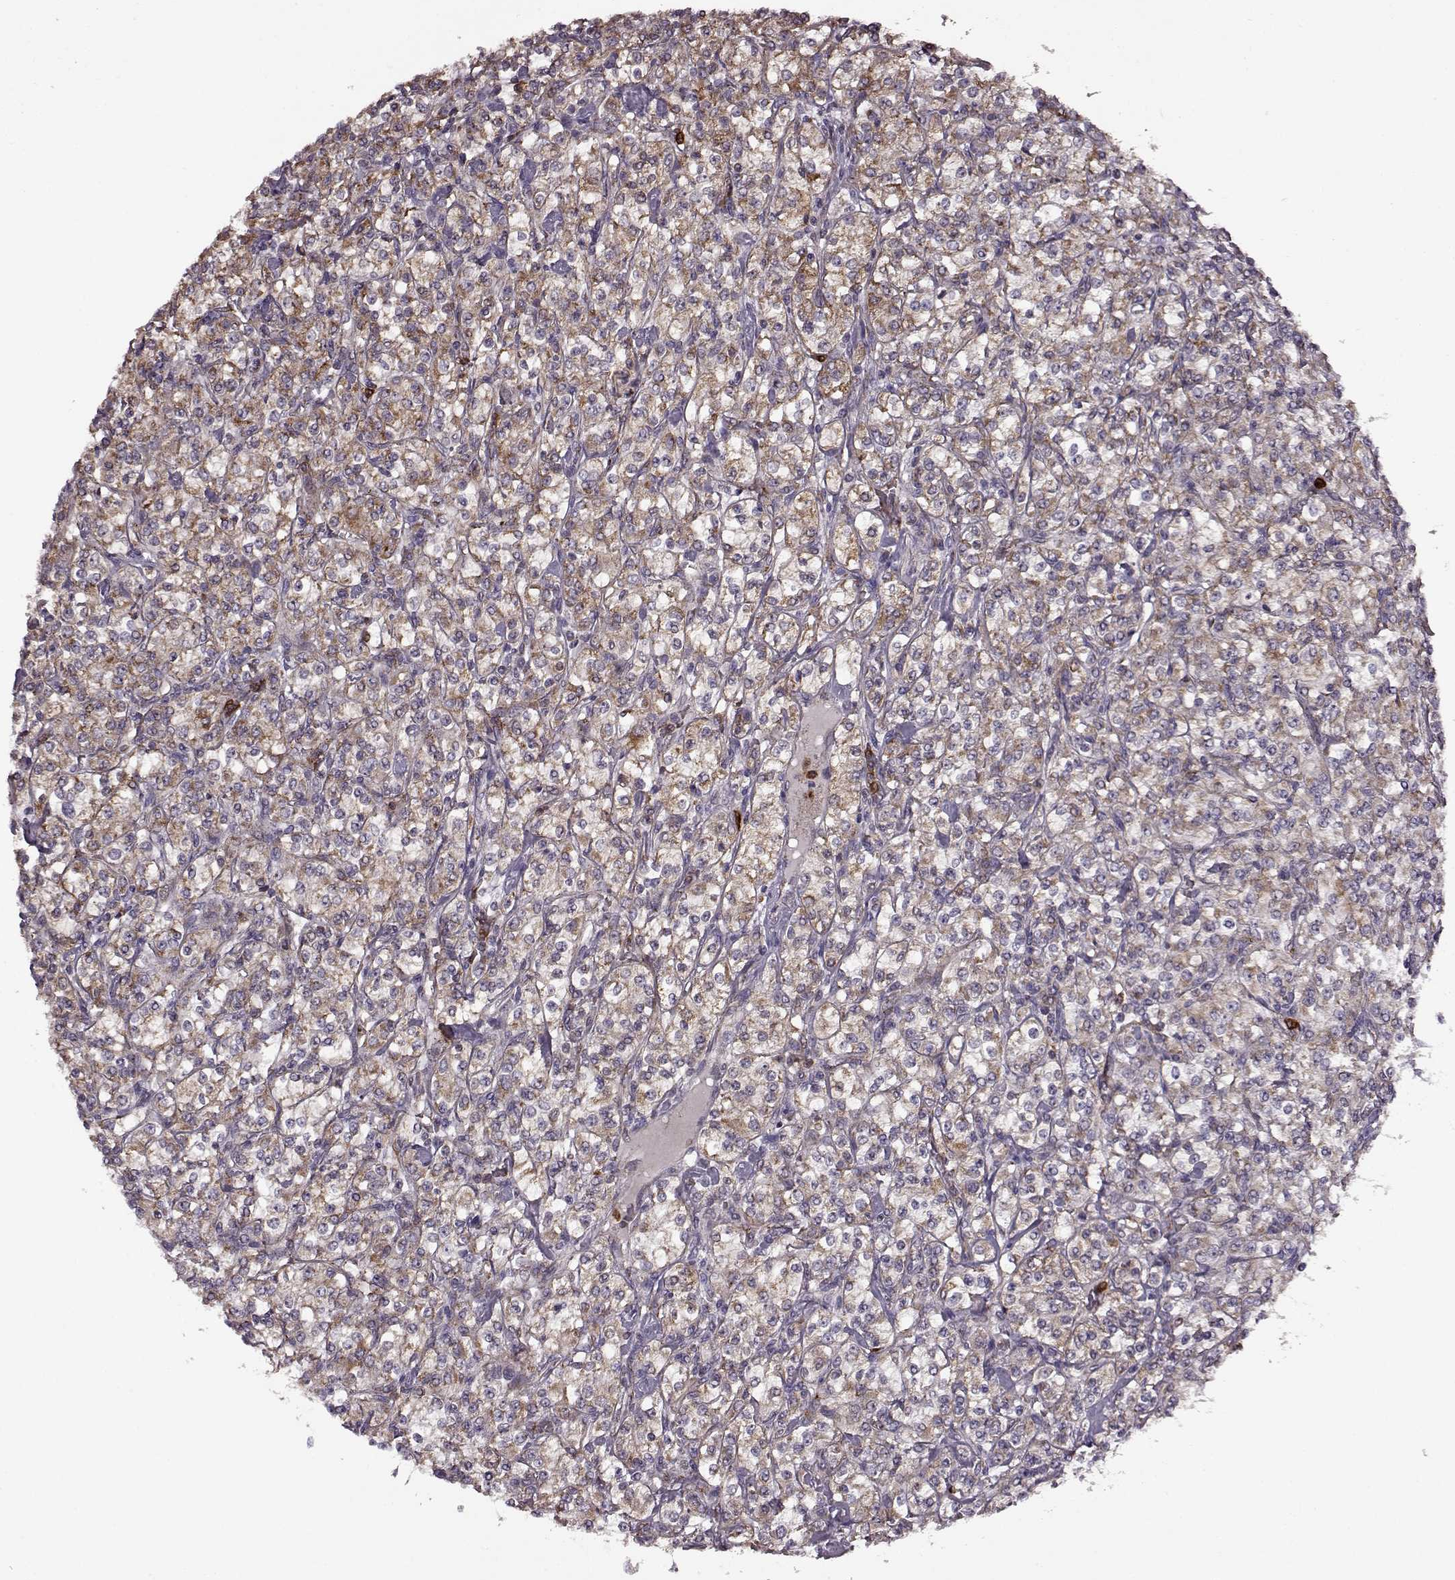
{"staining": {"intensity": "moderate", "quantity": ">75%", "location": "cytoplasmic/membranous"}, "tissue": "renal cancer", "cell_type": "Tumor cells", "image_type": "cancer", "snomed": [{"axis": "morphology", "description": "Adenocarcinoma, NOS"}, {"axis": "topography", "description": "Kidney"}], "caption": "High-magnification brightfield microscopy of renal adenocarcinoma stained with DAB (brown) and counterstained with hematoxylin (blue). tumor cells exhibit moderate cytoplasmic/membranous positivity is seen in approximately>75% of cells. Ihc stains the protein of interest in brown and the nuclei are stained blue.", "gene": "MTSS1", "patient": {"sex": "male", "age": 77}}